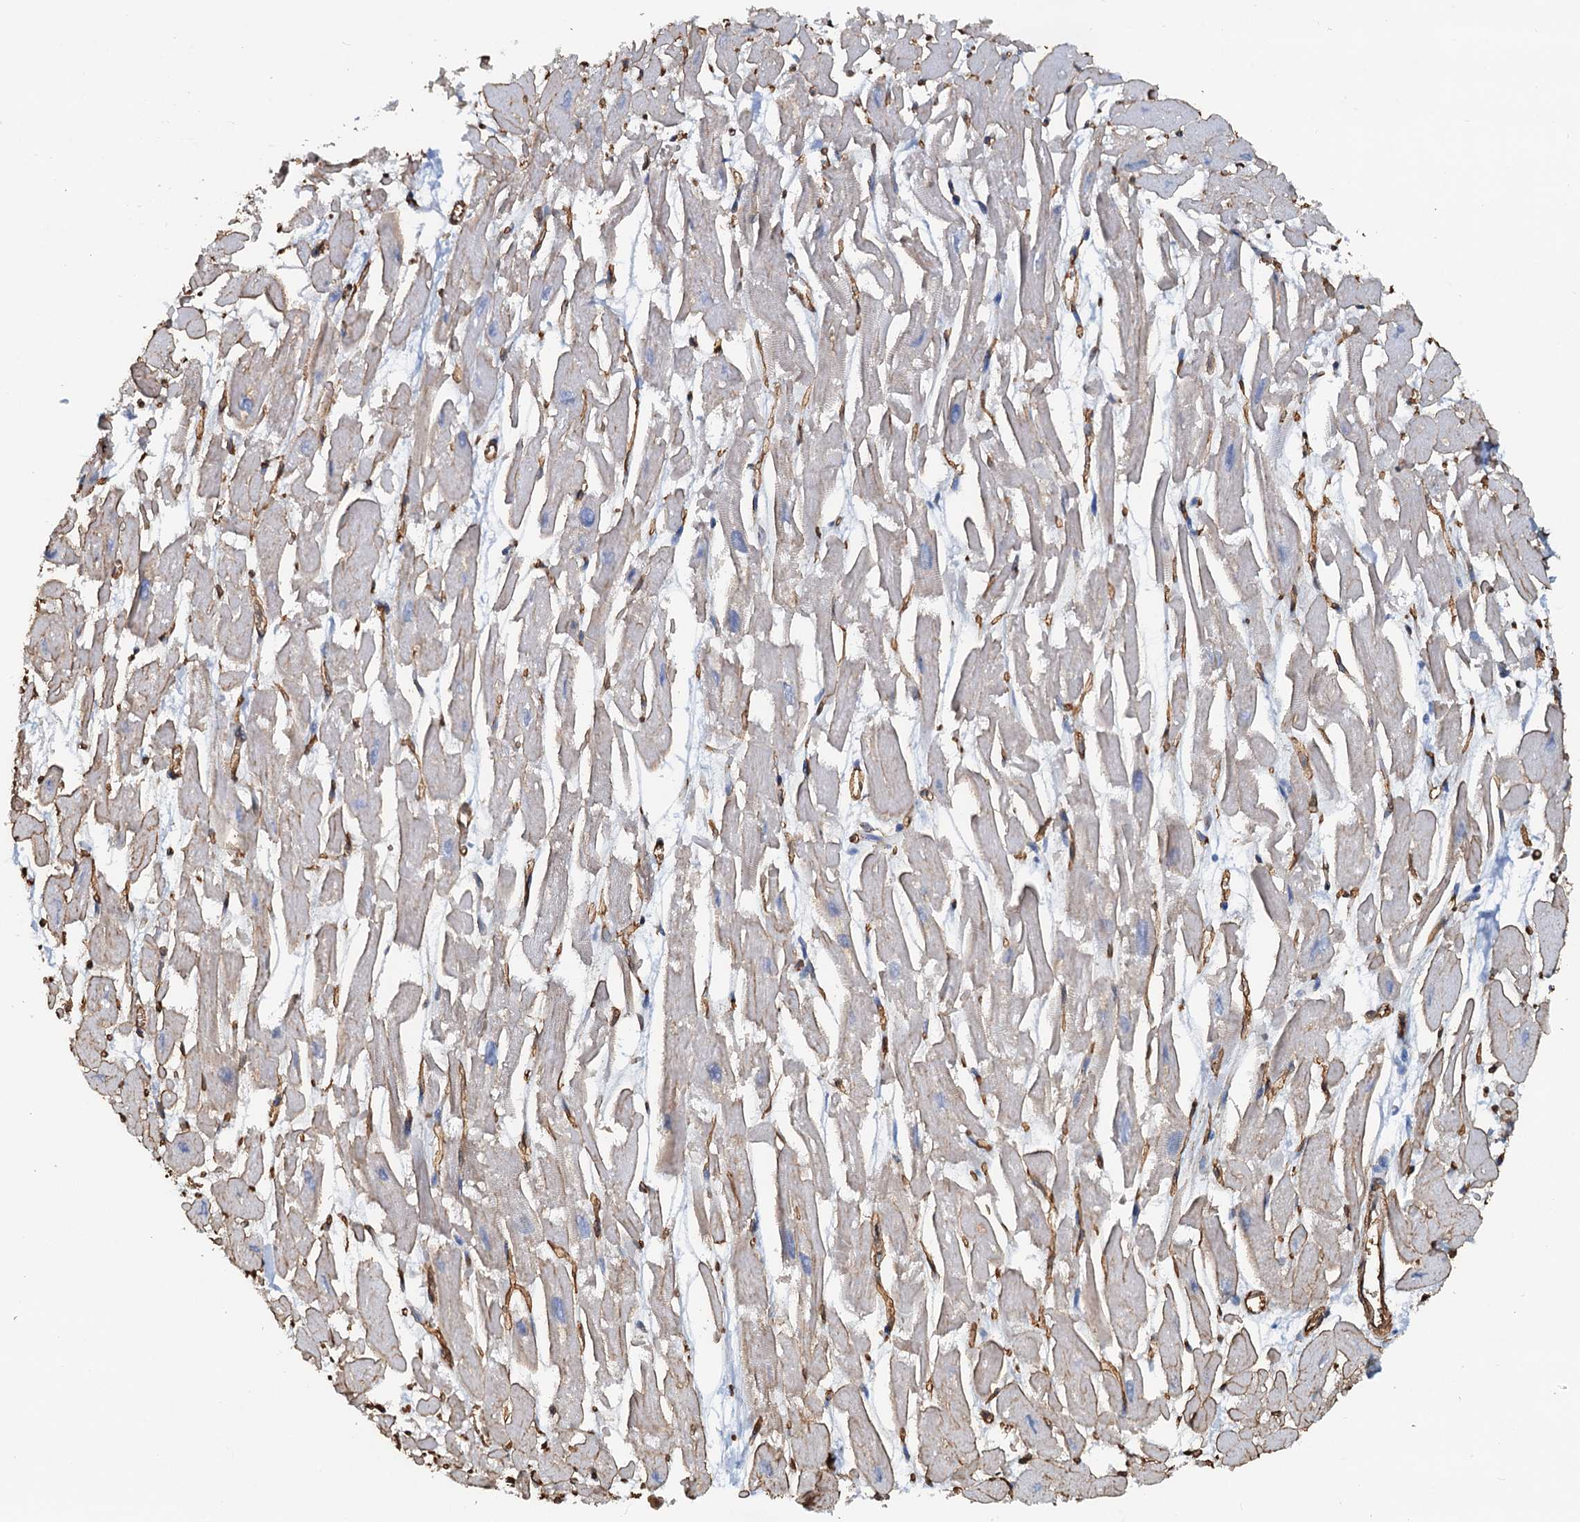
{"staining": {"intensity": "moderate", "quantity": "<25%", "location": "cytoplasmic/membranous"}, "tissue": "heart muscle", "cell_type": "Cardiomyocytes", "image_type": "normal", "snomed": [{"axis": "morphology", "description": "Normal tissue, NOS"}, {"axis": "topography", "description": "Heart"}], "caption": "Moderate cytoplasmic/membranous positivity is seen in approximately <25% of cardiomyocytes in normal heart muscle. The staining was performed using DAB (3,3'-diaminobenzidine), with brown indicating positive protein expression. Nuclei are stained blue with hematoxylin.", "gene": "DGKG", "patient": {"sex": "male", "age": 54}}